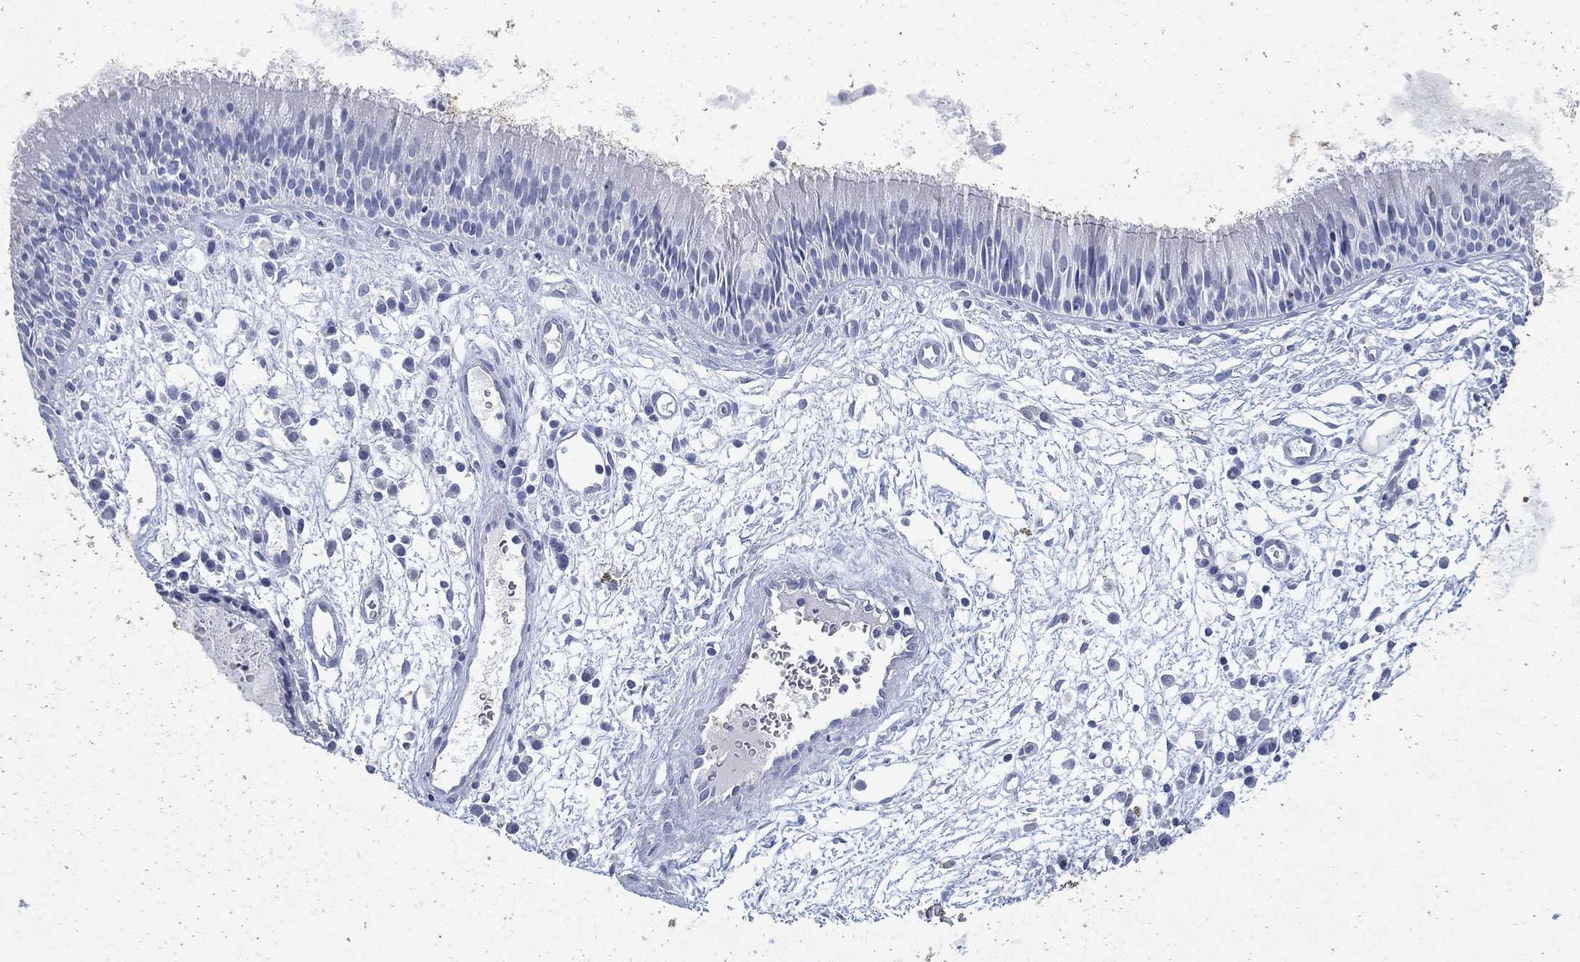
{"staining": {"intensity": "negative", "quantity": "none", "location": "none"}, "tissue": "nasopharynx", "cell_type": "Respiratory epithelial cells", "image_type": "normal", "snomed": [{"axis": "morphology", "description": "Normal tissue, NOS"}, {"axis": "topography", "description": "Nasopharynx"}], "caption": "The image reveals no significant expression in respiratory epithelial cells of nasopharynx. Nuclei are stained in blue.", "gene": "KRT35", "patient": {"sex": "female", "age": 77}}